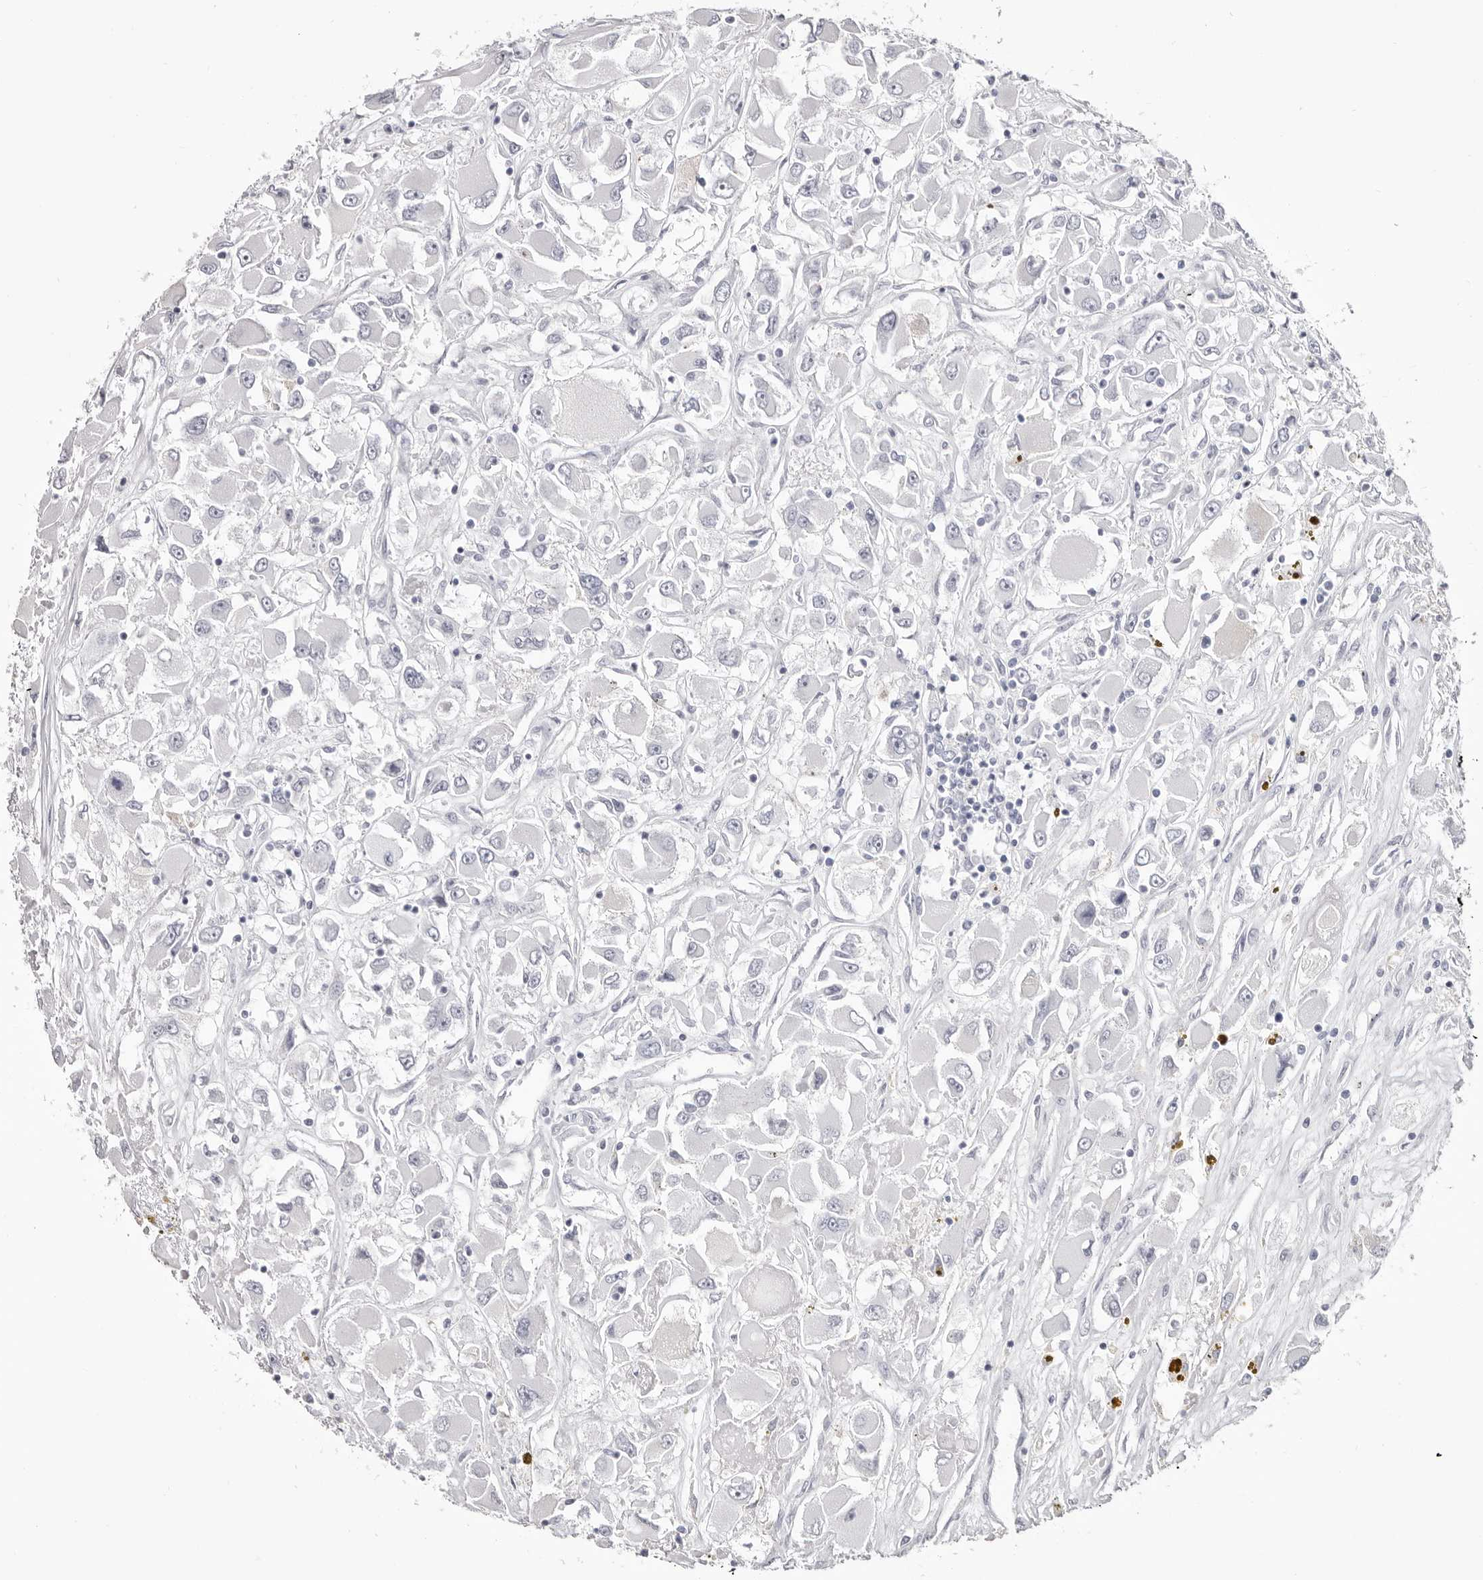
{"staining": {"intensity": "negative", "quantity": "none", "location": "none"}, "tissue": "renal cancer", "cell_type": "Tumor cells", "image_type": "cancer", "snomed": [{"axis": "morphology", "description": "Adenocarcinoma, NOS"}, {"axis": "topography", "description": "Kidney"}], "caption": "The IHC micrograph has no significant positivity in tumor cells of renal cancer tissue. (Immunohistochemistry, brightfield microscopy, high magnification).", "gene": "LPO", "patient": {"sex": "female", "age": 52}}